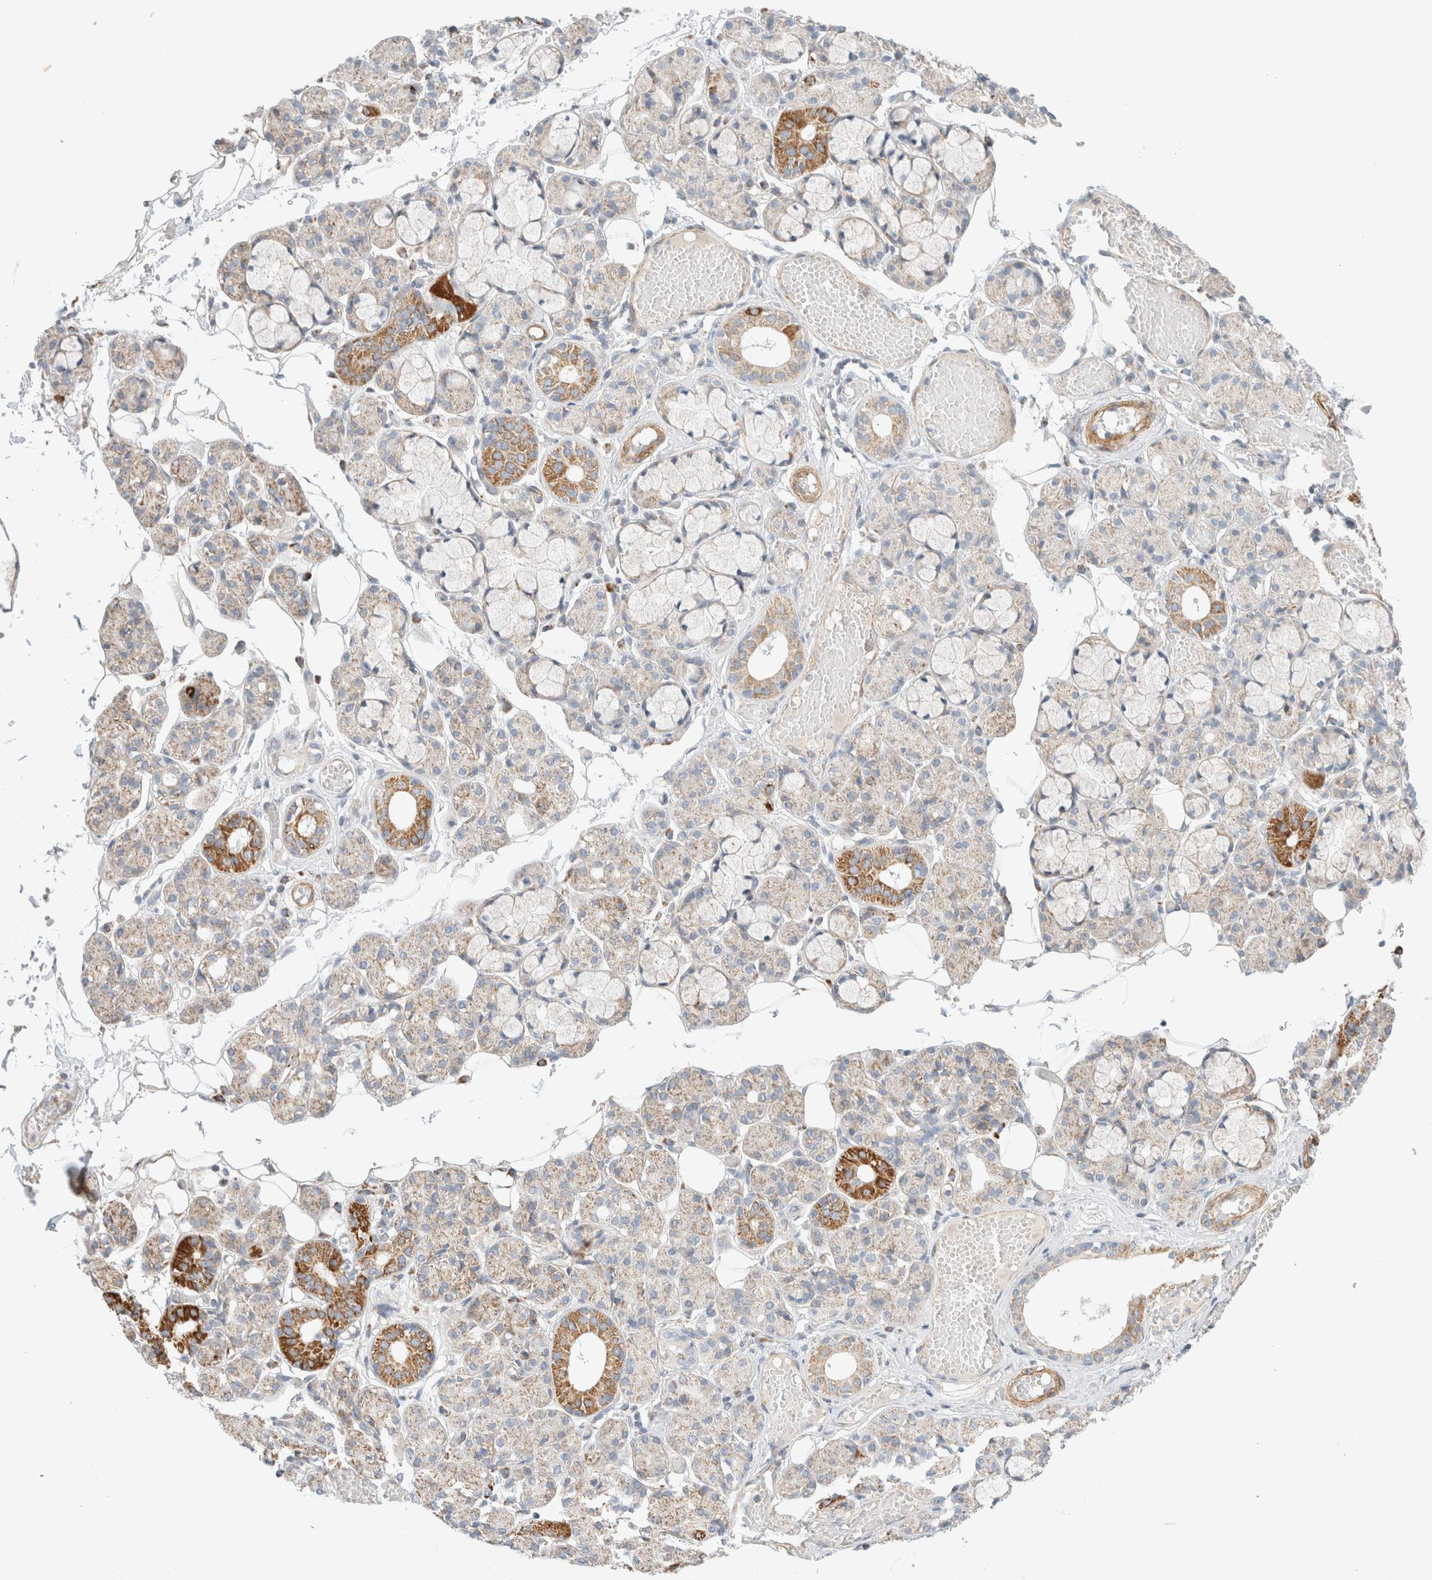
{"staining": {"intensity": "moderate", "quantity": "<25%", "location": "cytoplasmic/membranous"}, "tissue": "salivary gland", "cell_type": "Glandular cells", "image_type": "normal", "snomed": [{"axis": "morphology", "description": "Normal tissue, NOS"}, {"axis": "topography", "description": "Salivary gland"}], "caption": "Immunohistochemistry staining of unremarkable salivary gland, which shows low levels of moderate cytoplasmic/membranous expression in approximately <25% of glandular cells indicating moderate cytoplasmic/membranous protein staining. The staining was performed using DAB (brown) for protein detection and nuclei were counterstained in hematoxylin (blue).", "gene": "MRM3", "patient": {"sex": "male", "age": 63}}